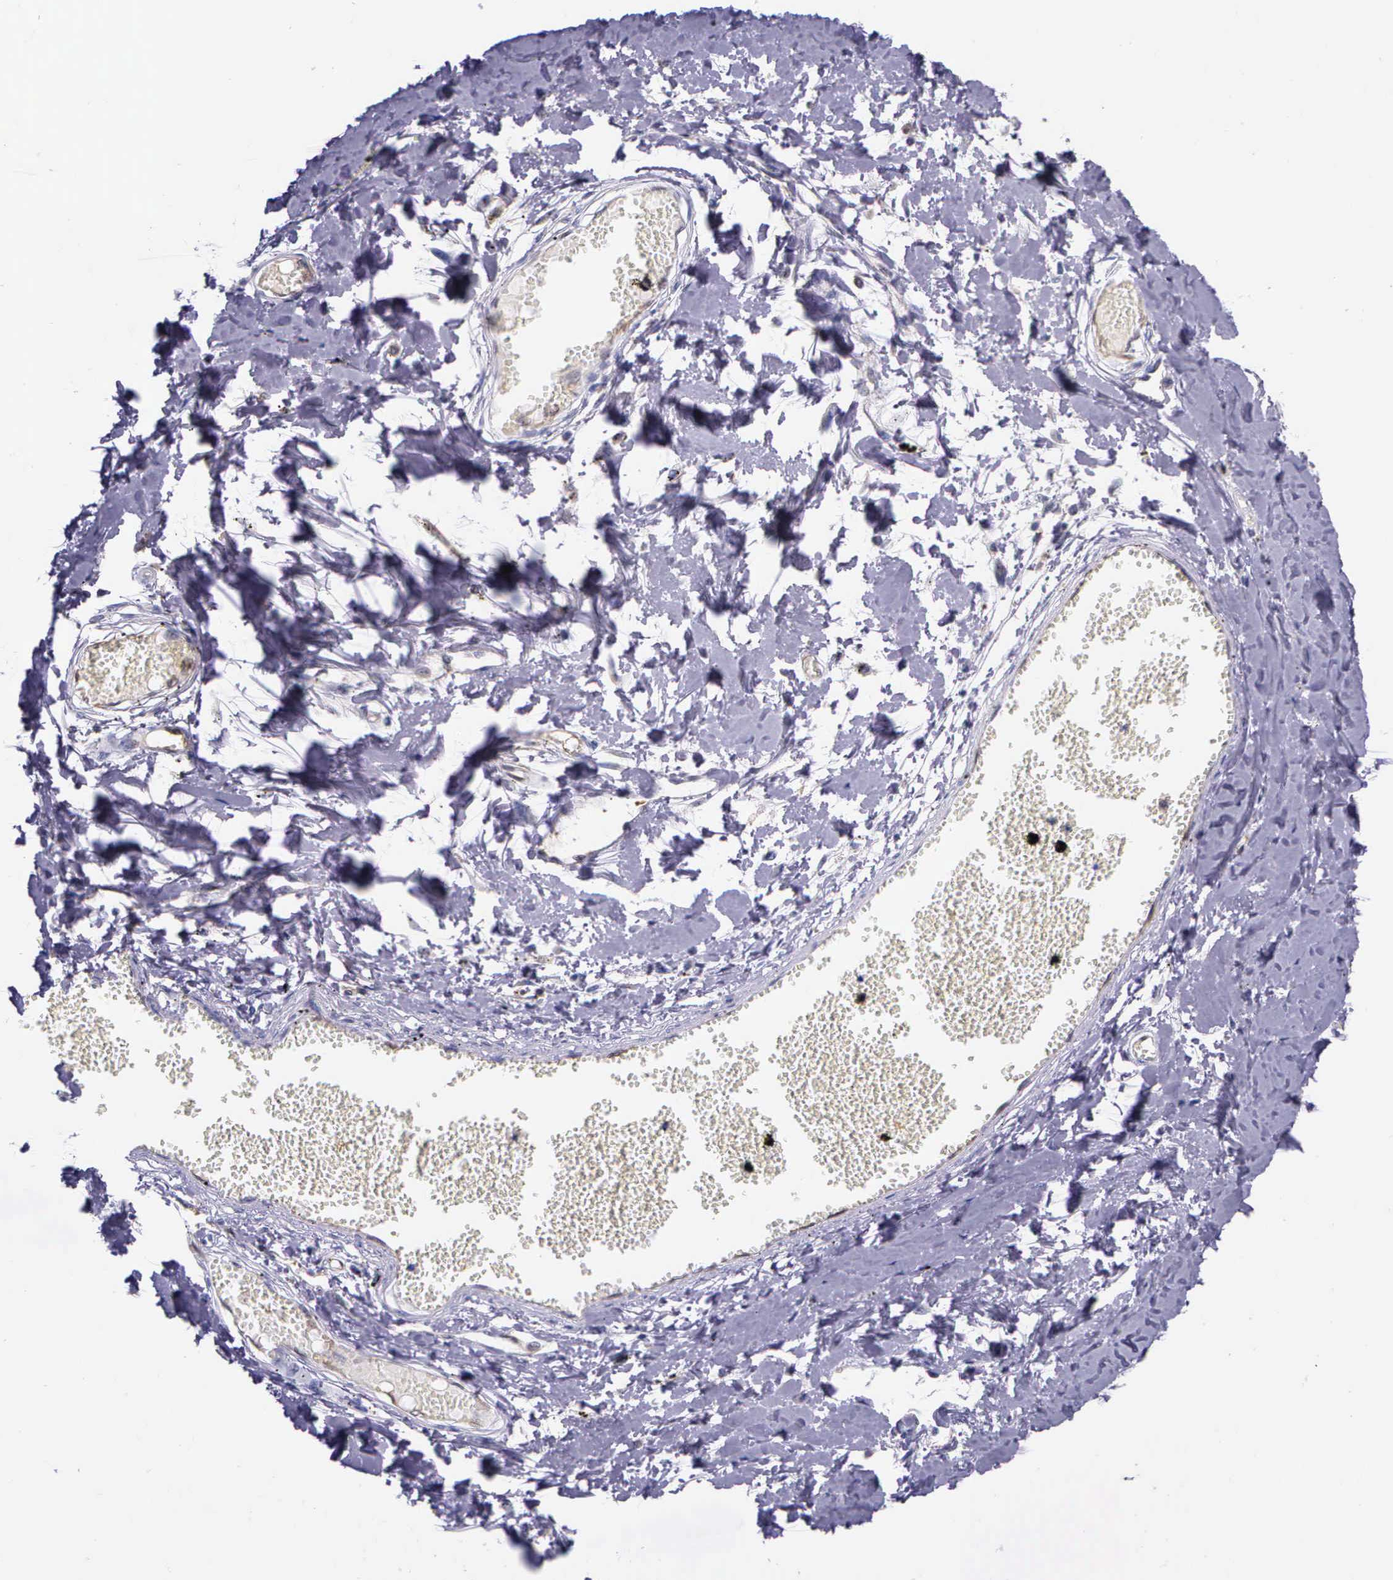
{"staining": {"intensity": "negative", "quantity": "none", "location": "none"}, "tissue": "adipose tissue", "cell_type": "Adipocytes", "image_type": "normal", "snomed": [{"axis": "morphology", "description": "Normal tissue, NOS"}, {"axis": "morphology", "description": "Sarcoma, NOS"}, {"axis": "topography", "description": "Skin"}, {"axis": "topography", "description": "Soft tissue"}], "caption": "There is no significant expression in adipocytes of adipose tissue. (DAB immunohistochemistry with hematoxylin counter stain).", "gene": "GMPR2", "patient": {"sex": "female", "age": 51}}